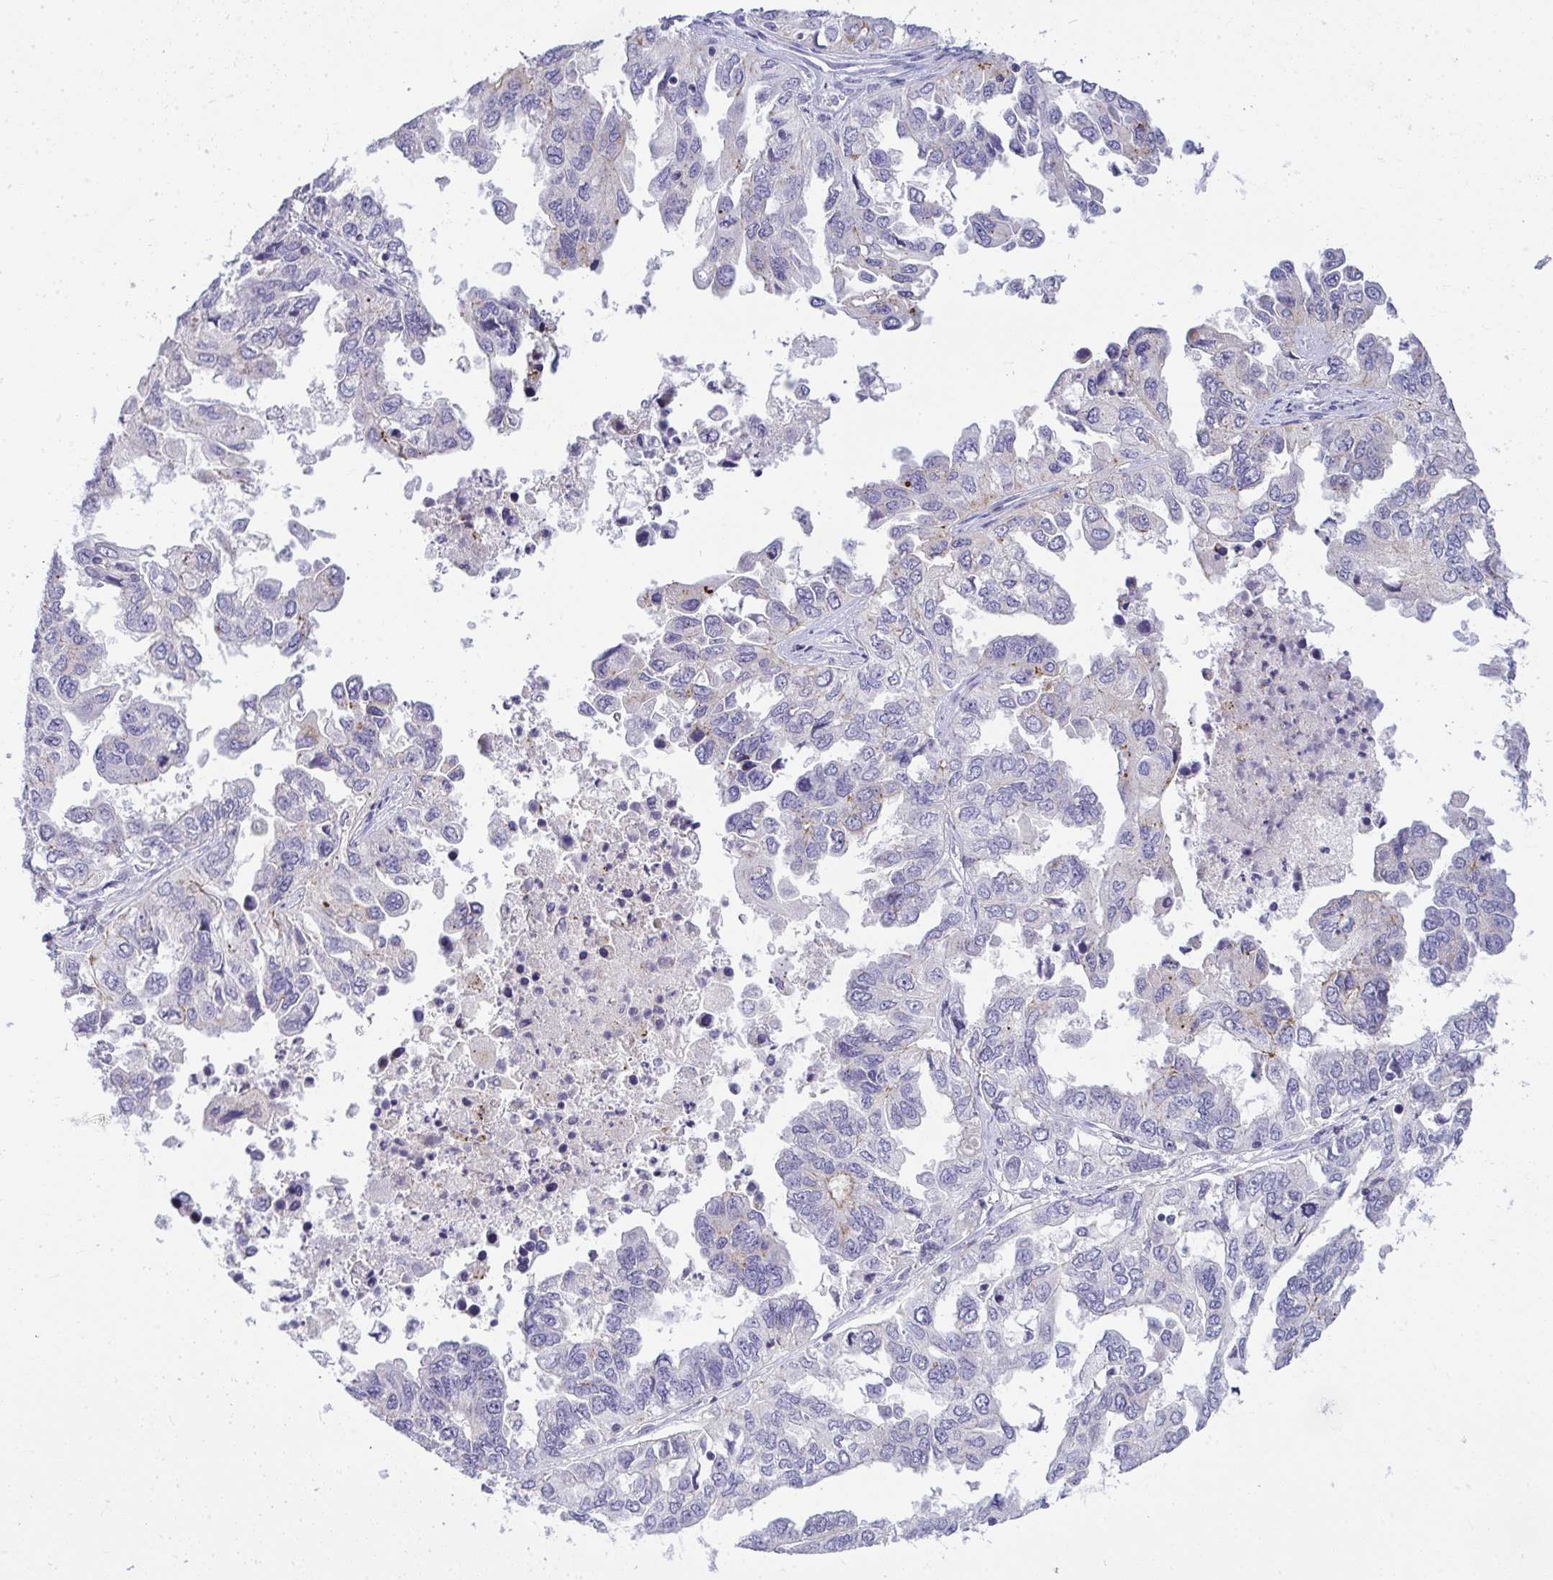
{"staining": {"intensity": "negative", "quantity": "none", "location": "none"}, "tissue": "ovarian cancer", "cell_type": "Tumor cells", "image_type": "cancer", "snomed": [{"axis": "morphology", "description": "Cystadenocarcinoma, serous, NOS"}, {"axis": "topography", "description": "Ovary"}], "caption": "An image of human serous cystadenocarcinoma (ovarian) is negative for staining in tumor cells.", "gene": "VPS4B", "patient": {"sex": "female", "age": 53}}